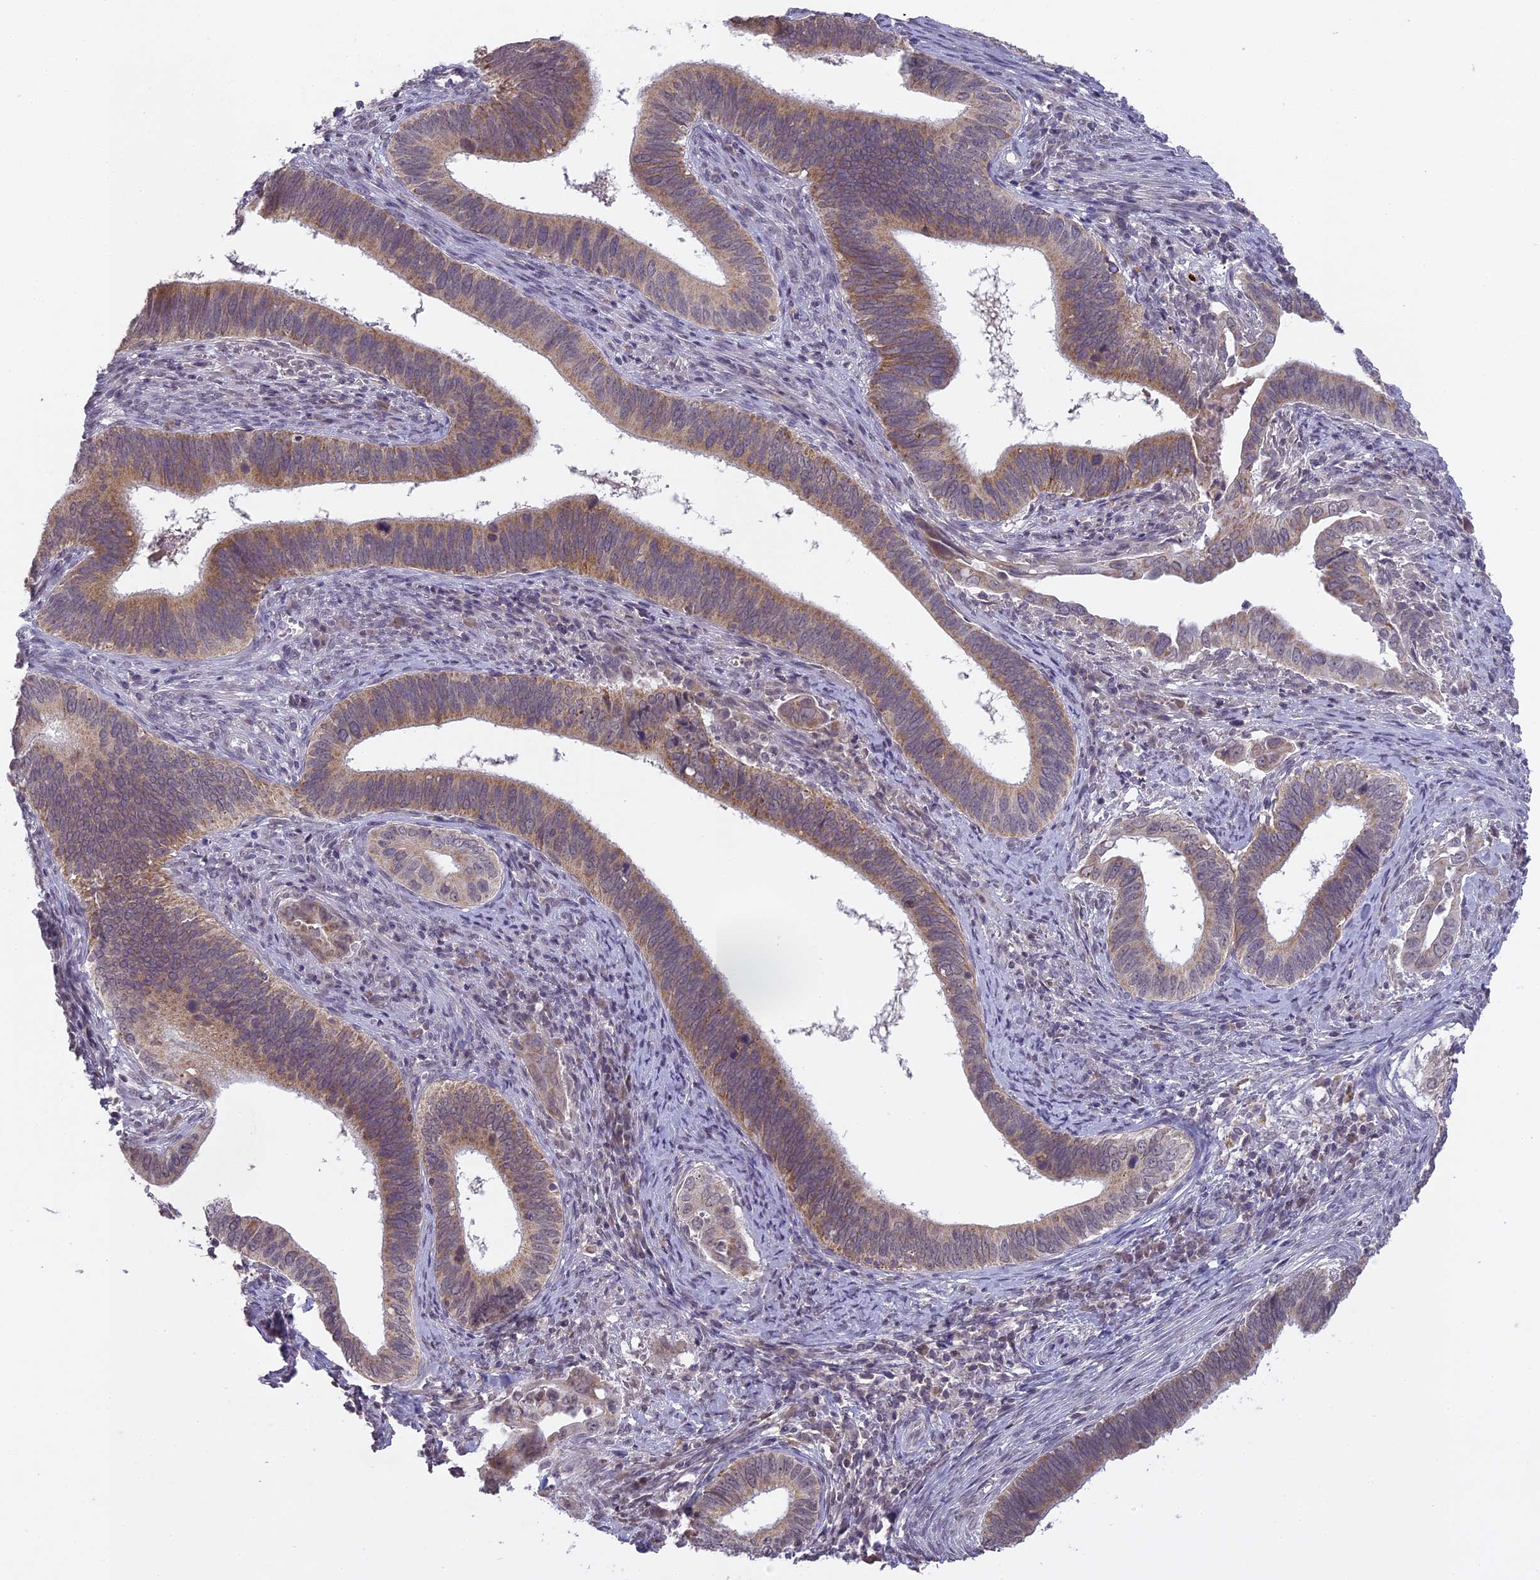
{"staining": {"intensity": "moderate", "quantity": "25%-75%", "location": "cytoplasmic/membranous"}, "tissue": "cervical cancer", "cell_type": "Tumor cells", "image_type": "cancer", "snomed": [{"axis": "morphology", "description": "Adenocarcinoma, NOS"}, {"axis": "topography", "description": "Cervix"}], "caption": "Tumor cells exhibit medium levels of moderate cytoplasmic/membranous staining in approximately 25%-75% of cells in cervical adenocarcinoma.", "gene": "ERG28", "patient": {"sex": "female", "age": 42}}